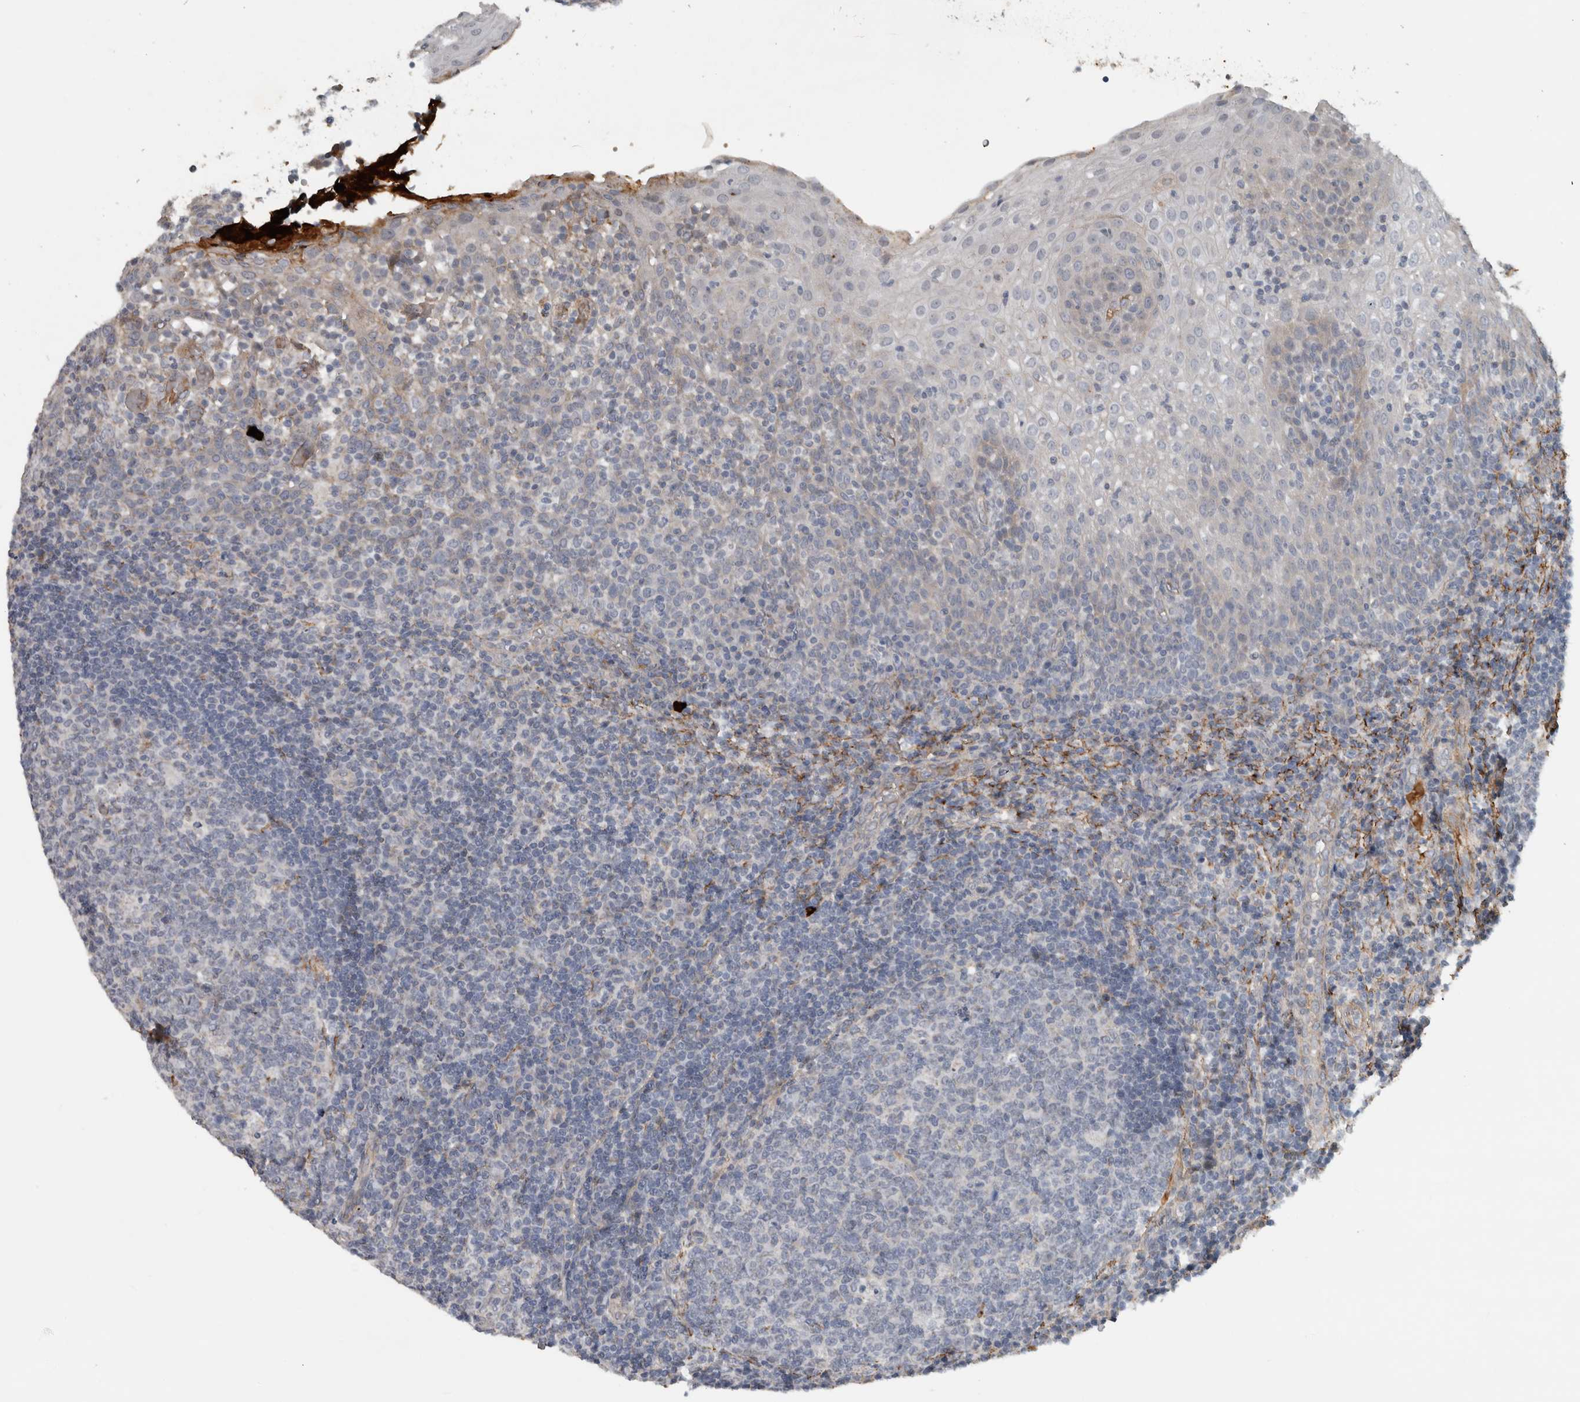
{"staining": {"intensity": "negative", "quantity": "none", "location": "none"}, "tissue": "tonsil", "cell_type": "Germinal center cells", "image_type": "normal", "snomed": [{"axis": "morphology", "description": "Normal tissue, NOS"}, {"axis": "topography", "description": "Tonsil"}], "caption": "Immunohistochemical staining of unremarkable tonsil displays no significant positivity in germinal center cells. (DAB (3,3'-diaminobenzidine) IHC visualized using brightfield microscopy, high magnification).", "gene": "FN1", "patient": {"sex": "female", "age": 19}}